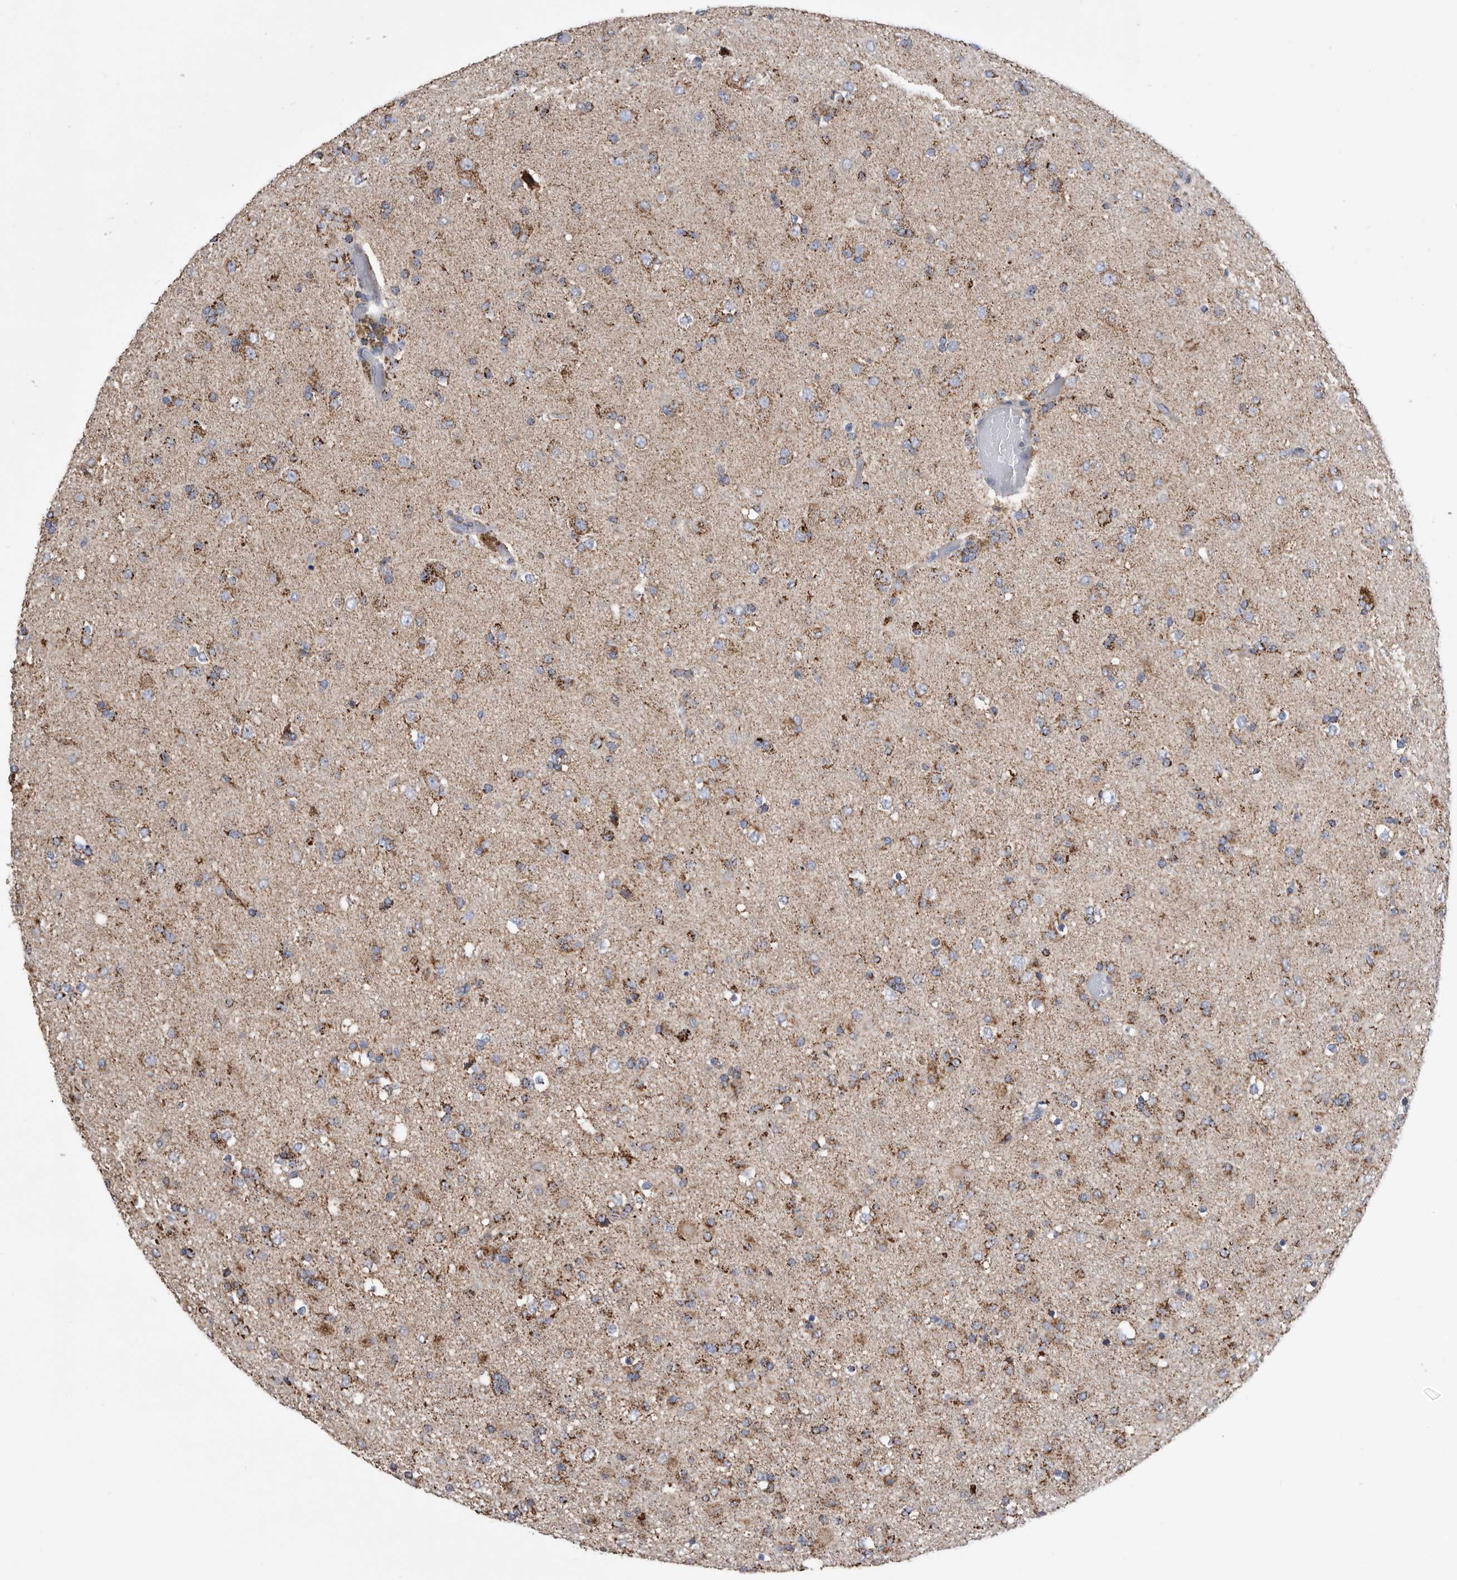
{"staining": {"intensity": "moderate", "quantity": ">75%", "location": "cytoplasmic/membranous"}, "tissue": "glioma", "cell_type": "Tumor cells", "image_type": "cancer", "snomed": [{"axis": "morphology", "description": "Glioma, malignant, Low grade"}, {"axis": "topography", "description": "Brain"}], "caption": "Immunohistochemical staining of glioma exhibits medium levels of moderate cytoplasmic/membranous staining in approximately >75% of tumor cells. The staining was performed using DAB to visualize the protein expression in brown, while the nuclei were stained in blue with hematoxylin (Magnification: 20x).", "gene": "WFDC1", "patient": {"sex": "male", "age": 65}}